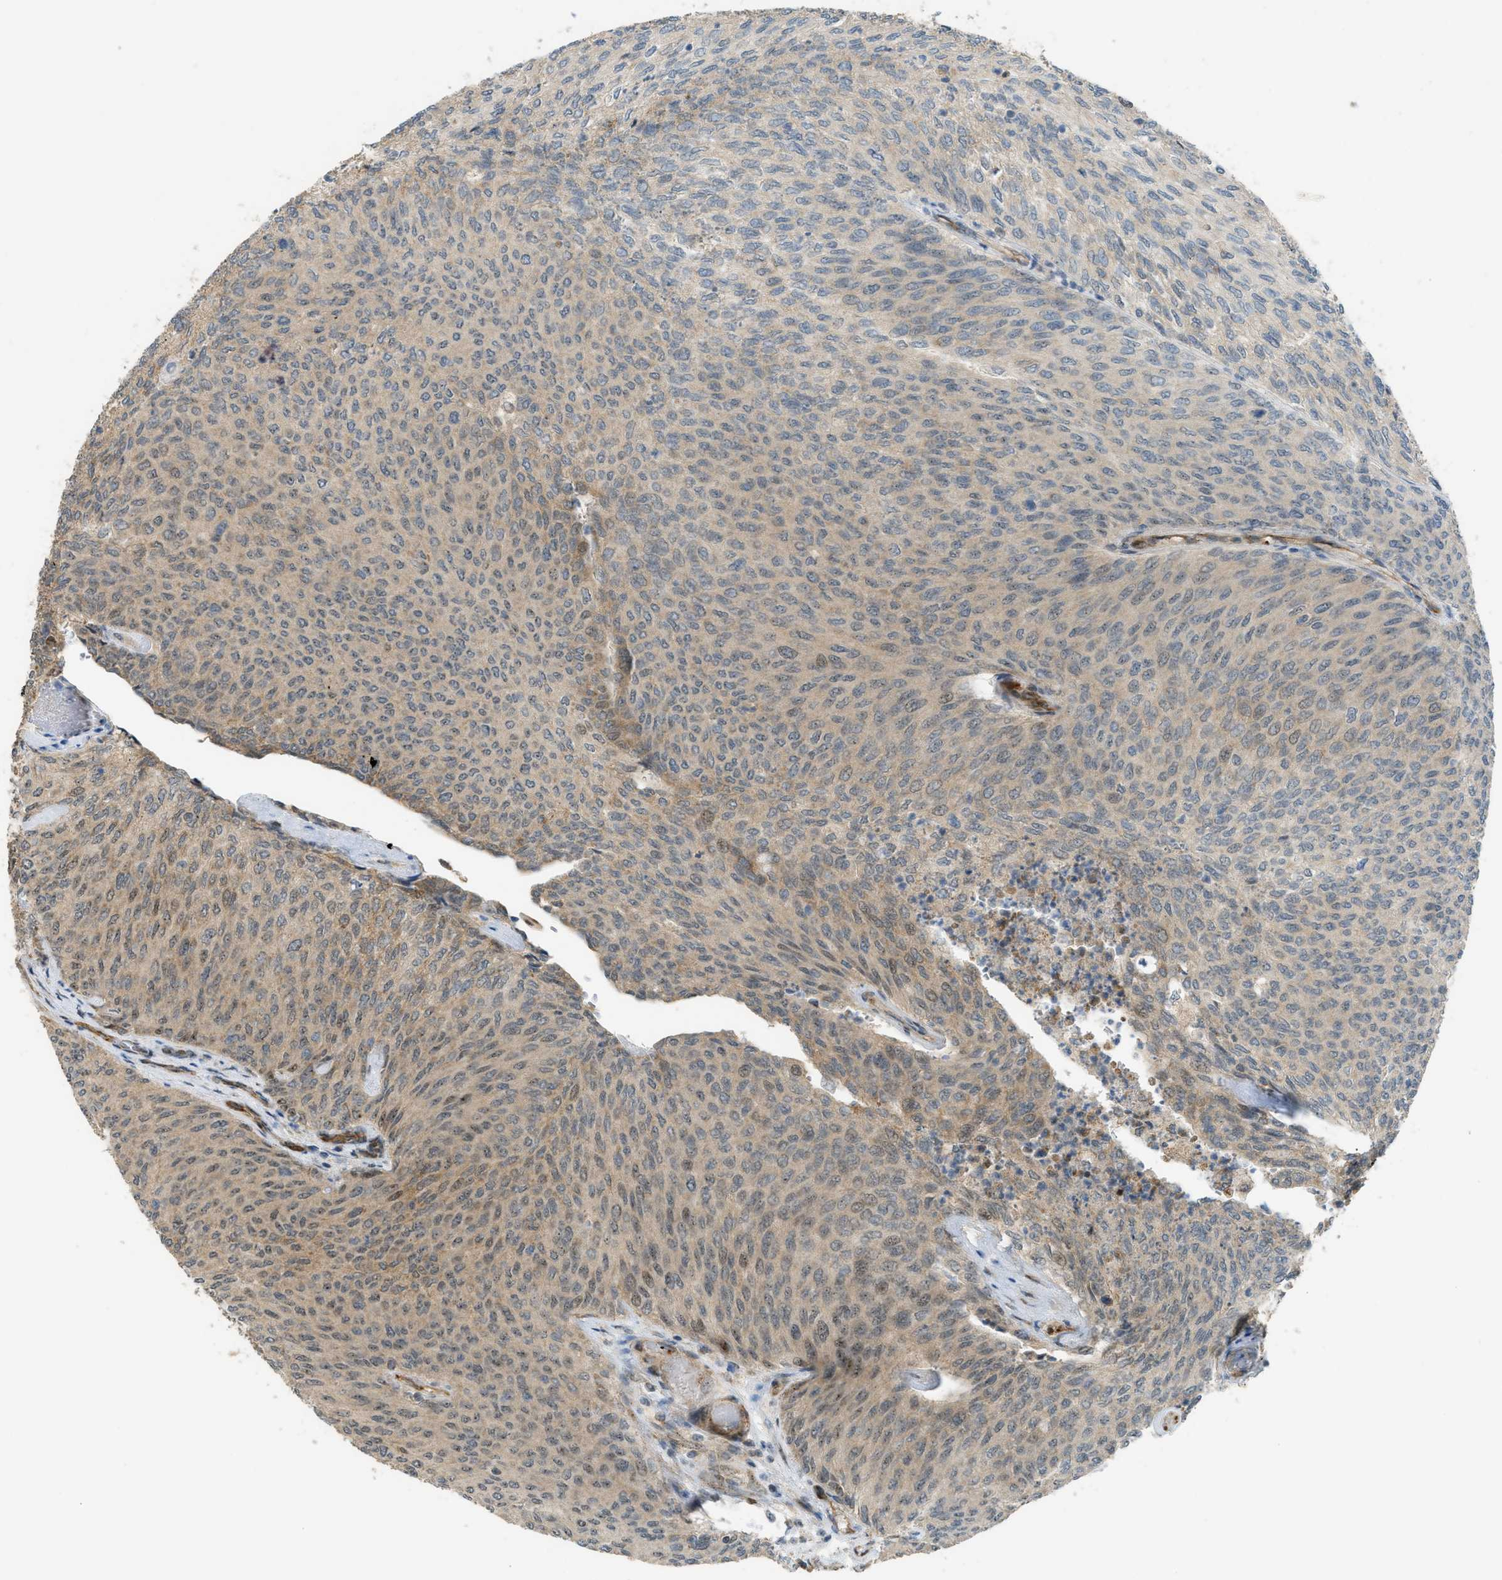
{"staining": {"intensity": "weak", "quantity": ">75%", "location": "cytoplasmic/membranous,nuclear"}, "tissue": "urothelial cancer", "cell_type": "Tumor cells", "image_type": "cancer", "snomed": [{"axis": "morphology", "description": "Urothelial carcinoma, Low grade"}, {"axis": "topography", "description": "Urinary bladder"}], "caption": "Human urothelial carcinoma (low-grade) stained with a brown dye reveals weak cytoplasmic/membranous and nuclear positive staining in about >75% of tumor cells.", "gene": "CCDC186", "patient": {"sex": "female", "age": 79}}